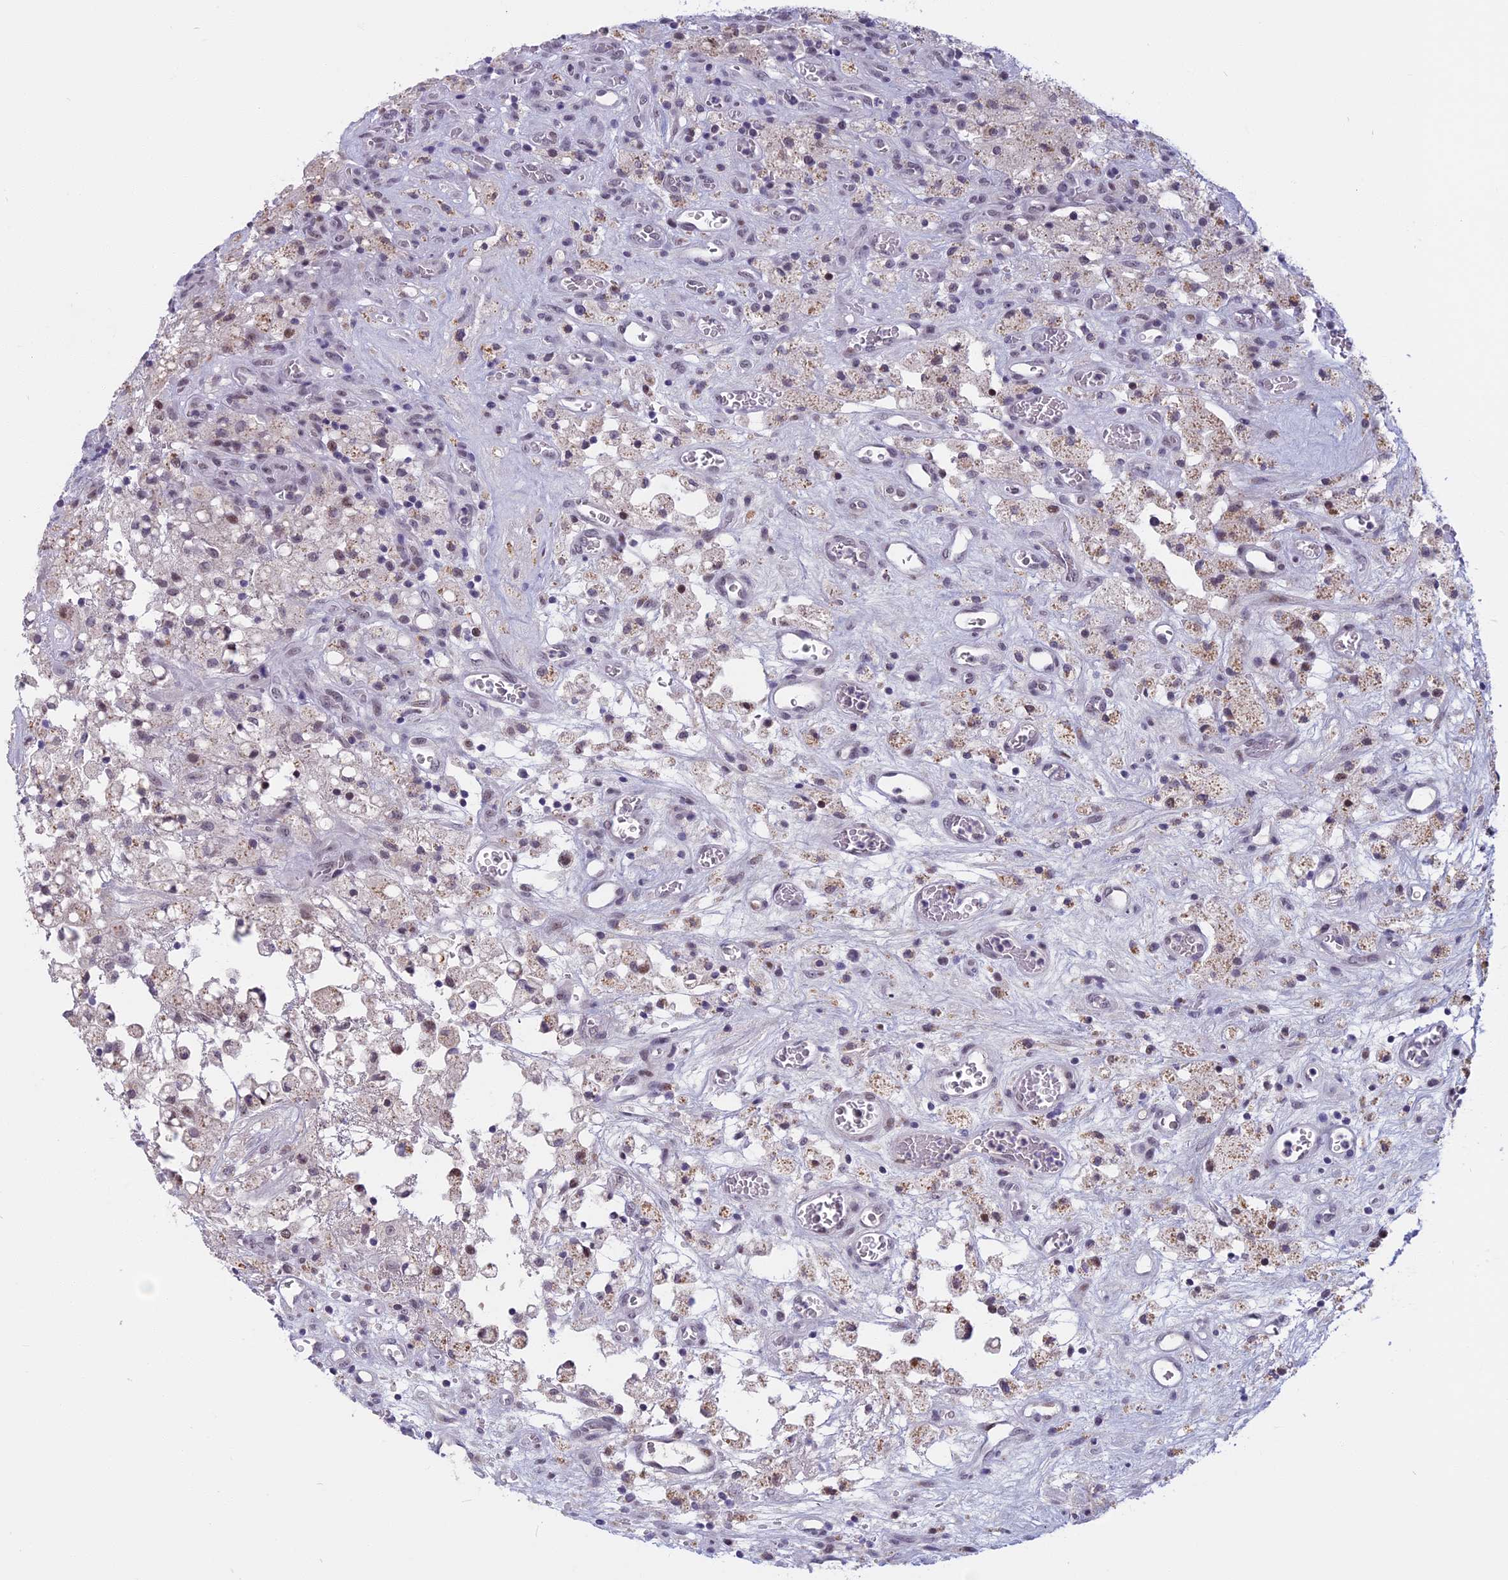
{"staining": {"intensity": "negative", "quantity": "none", "location": "none"}, "tissue": "glioma", "cell_type": "Tumor cells", "image_type": "cancer", "snomed": [{"axis": "morphology", "description": "Glioma, malignant, High grade"}, {"axis": "topography", "description": "Brain"}], "caption": "Immunohistochemical staining of glioma exhibits no significant expression in tumor cells. (DAB immunohistochemistry with hematoxylin counter stain).", "gene": "CDC7", "patient": {"sex": "male", "age": 76}}